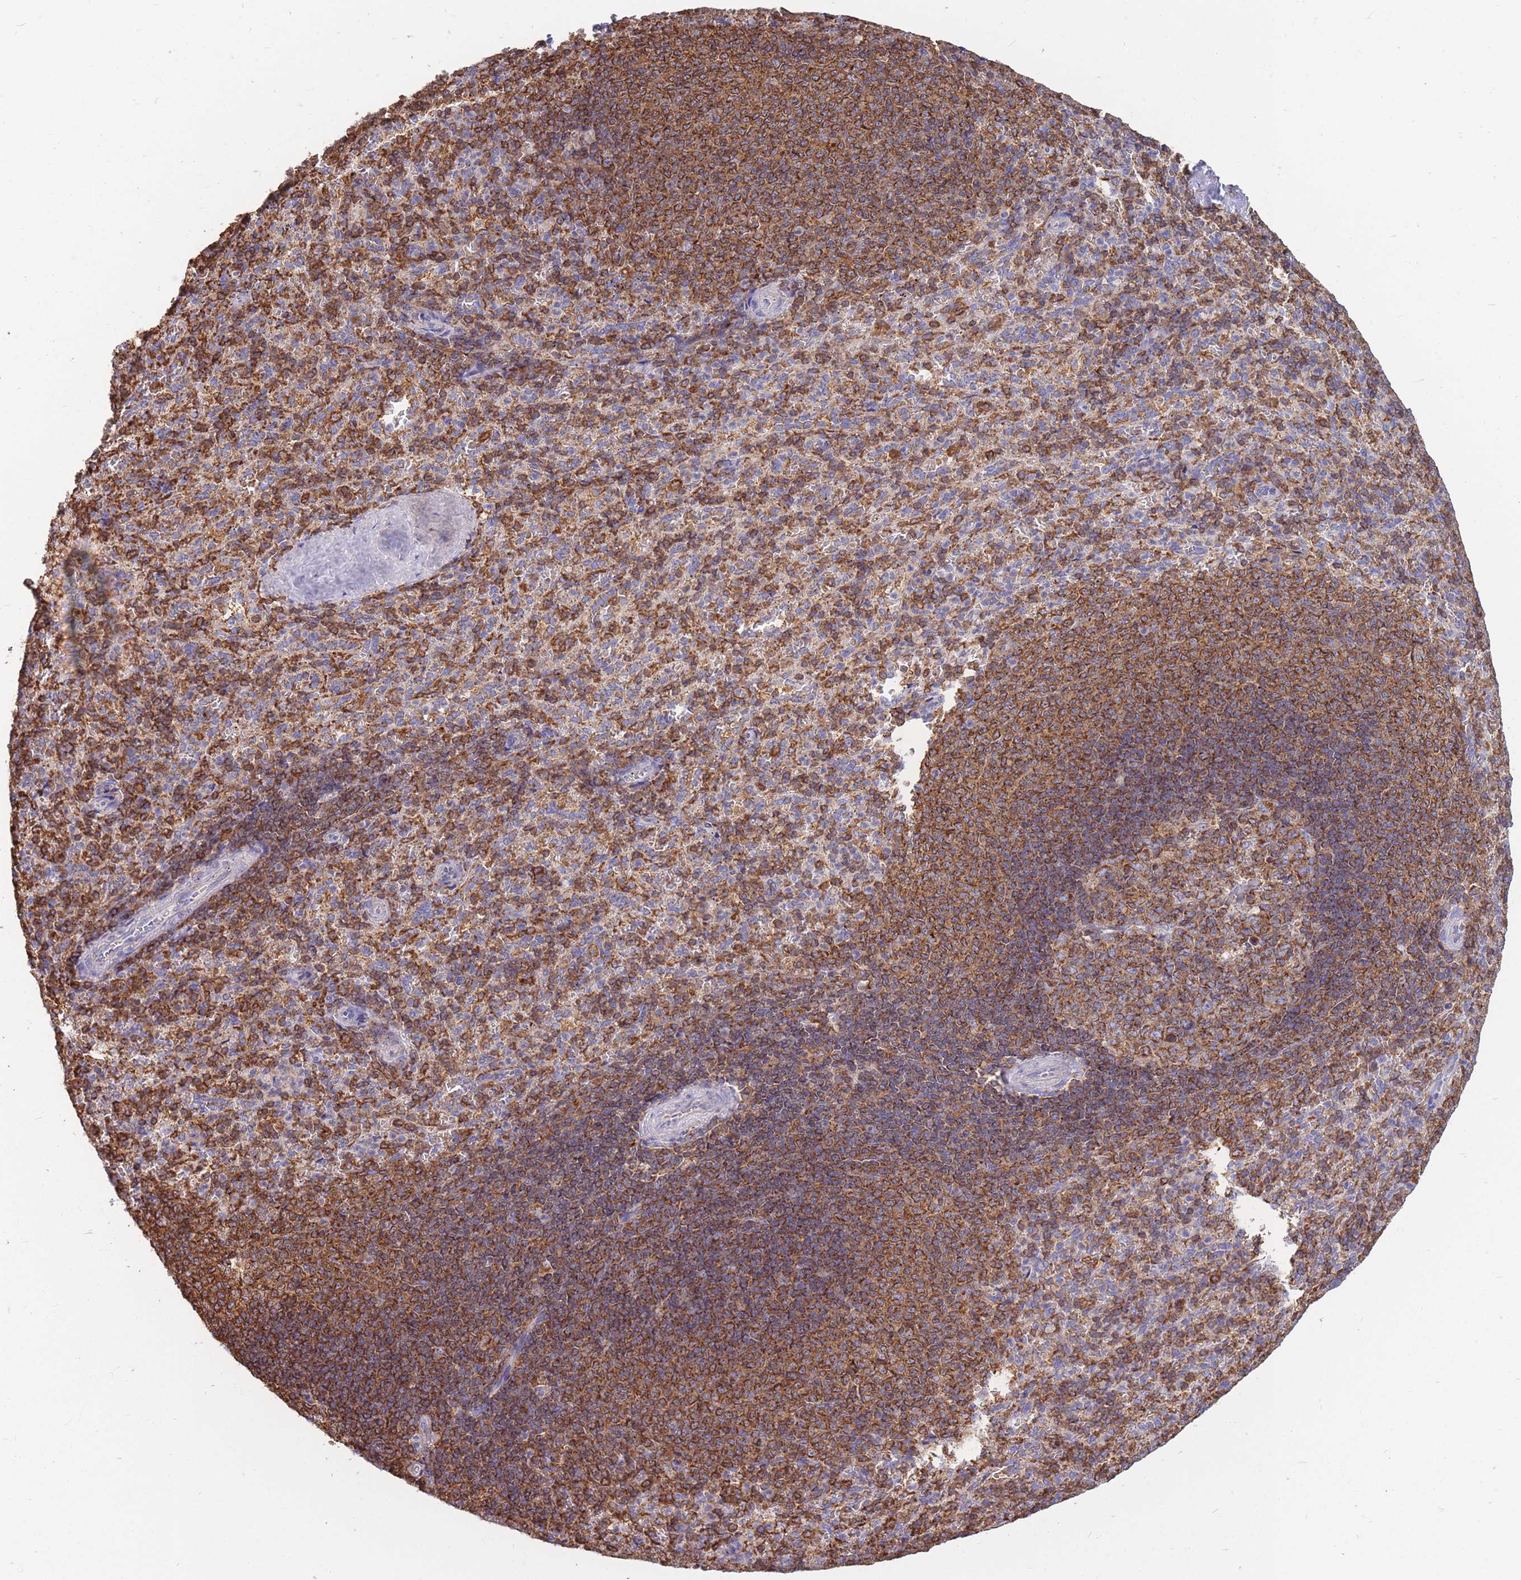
{"staining": {"intensity": "moderate", "quantity": "25%-75%", "location": "cytoplasmic/membranous"}, "tissue": "spleen", "cell_type": "Cells in red pulp", "image_type": "normal", "snomed": [{"axis": "morphology", "description": "Normal tissue, NOS"}, {"axis": "topography", "description": "Spleen"}], "caption": "This image displays unremarkable spleen stained with immunohistochemistry to label a protein in brown. The cytoplasmic/membranous of cells in red pulp show moderate positivity for the protein. Nuclei are counter-stained blue.", "gene": "MRPL54", "patient": {"sex": "female", "age": 21}}